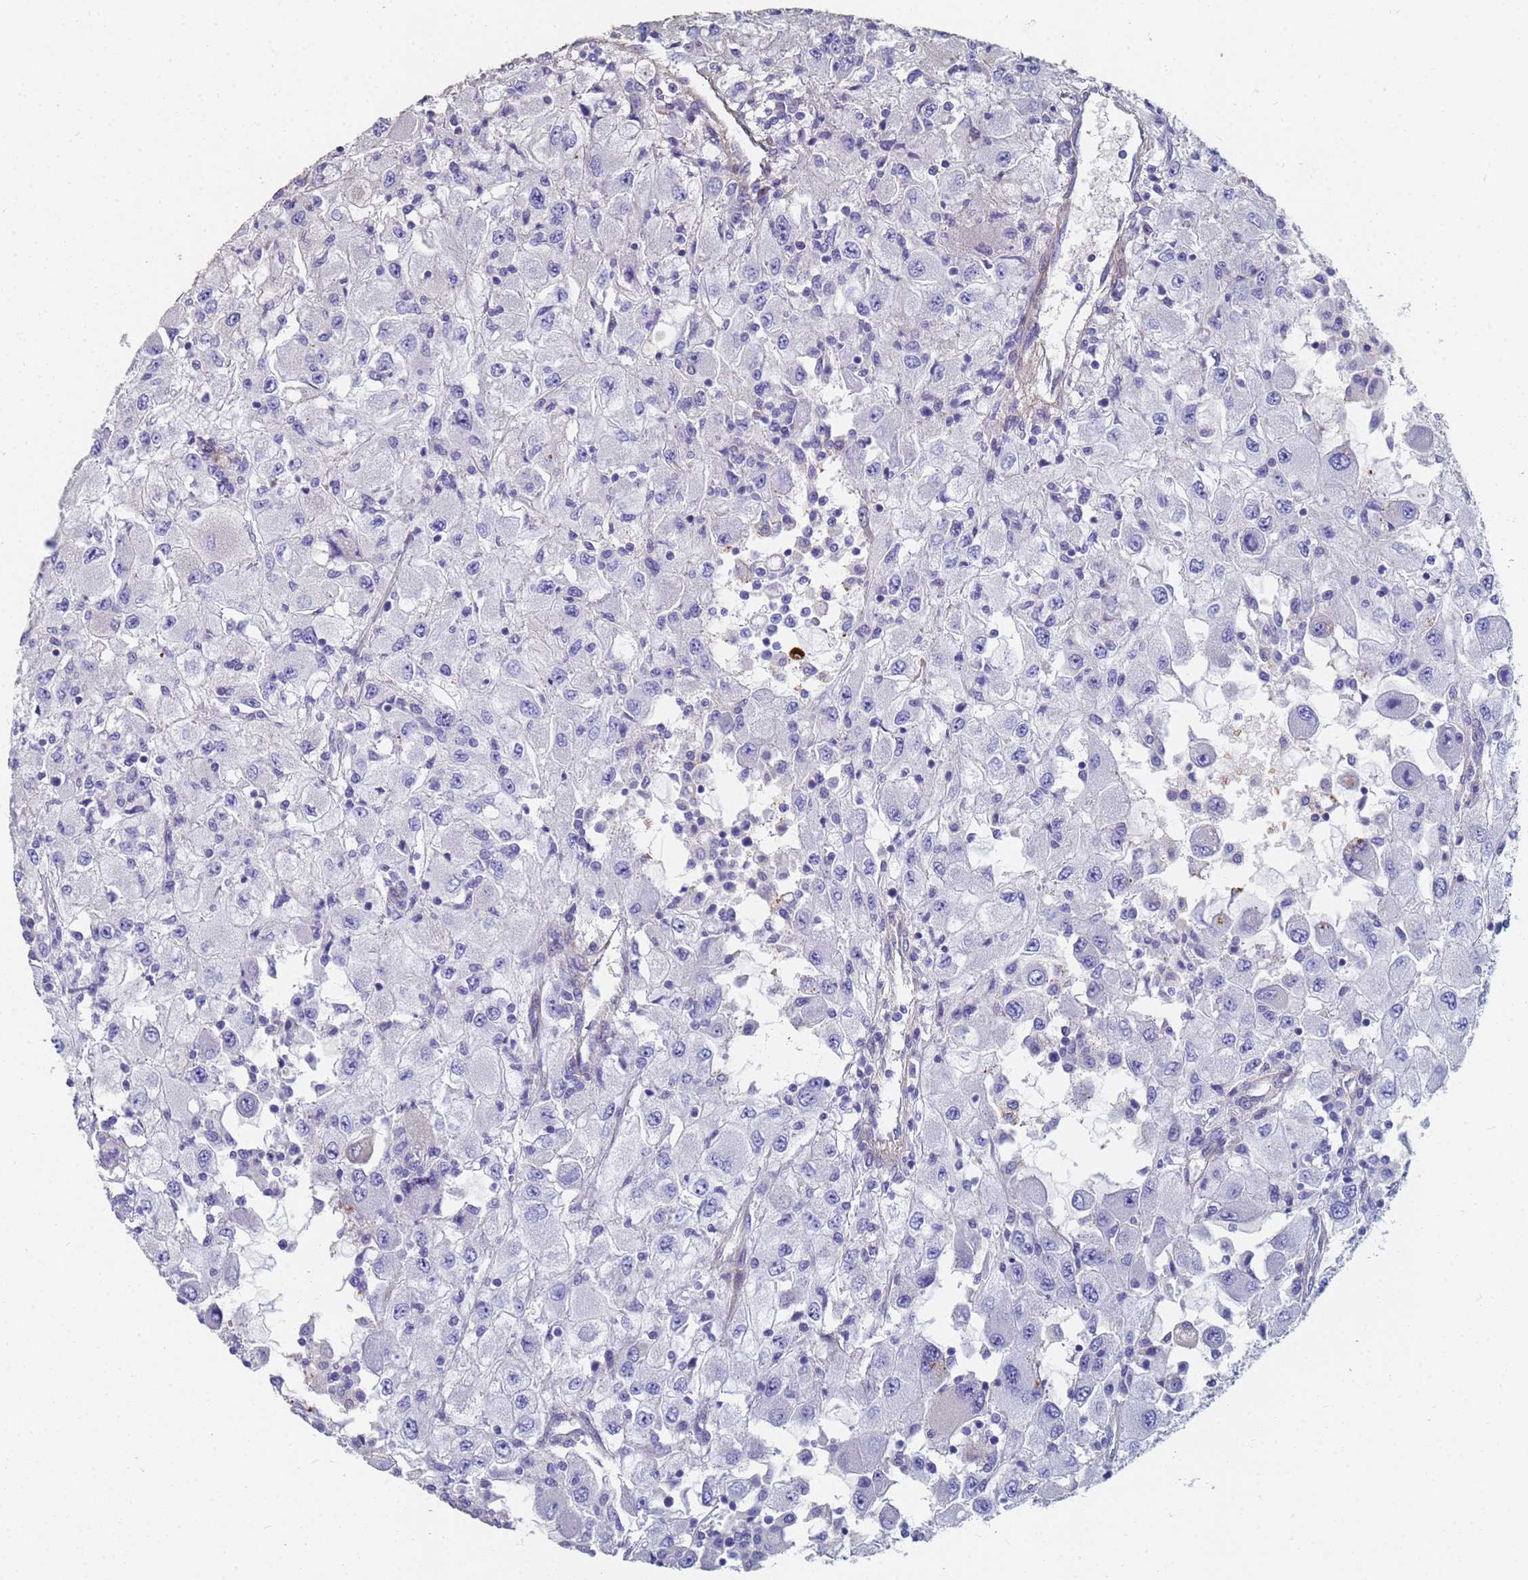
{"staining": {"intensity": "negative", "quantity": "none", "location": "none"}, "tissue": "renal cancer", "cell_type": "Tumor cells", "image_type": "cancer", "snomed": [{"axis": "morphology", "description": "Adenocarcinoma, NOS"}, {"axis": "topography", "description": "Kidney"}], "caption": "Micrograph shows no protein expression in tumor cells of adenocarcinoma (renal) tissue.", "gene": "ABCA8", "patient": {"sex": "female", "age": 67}}